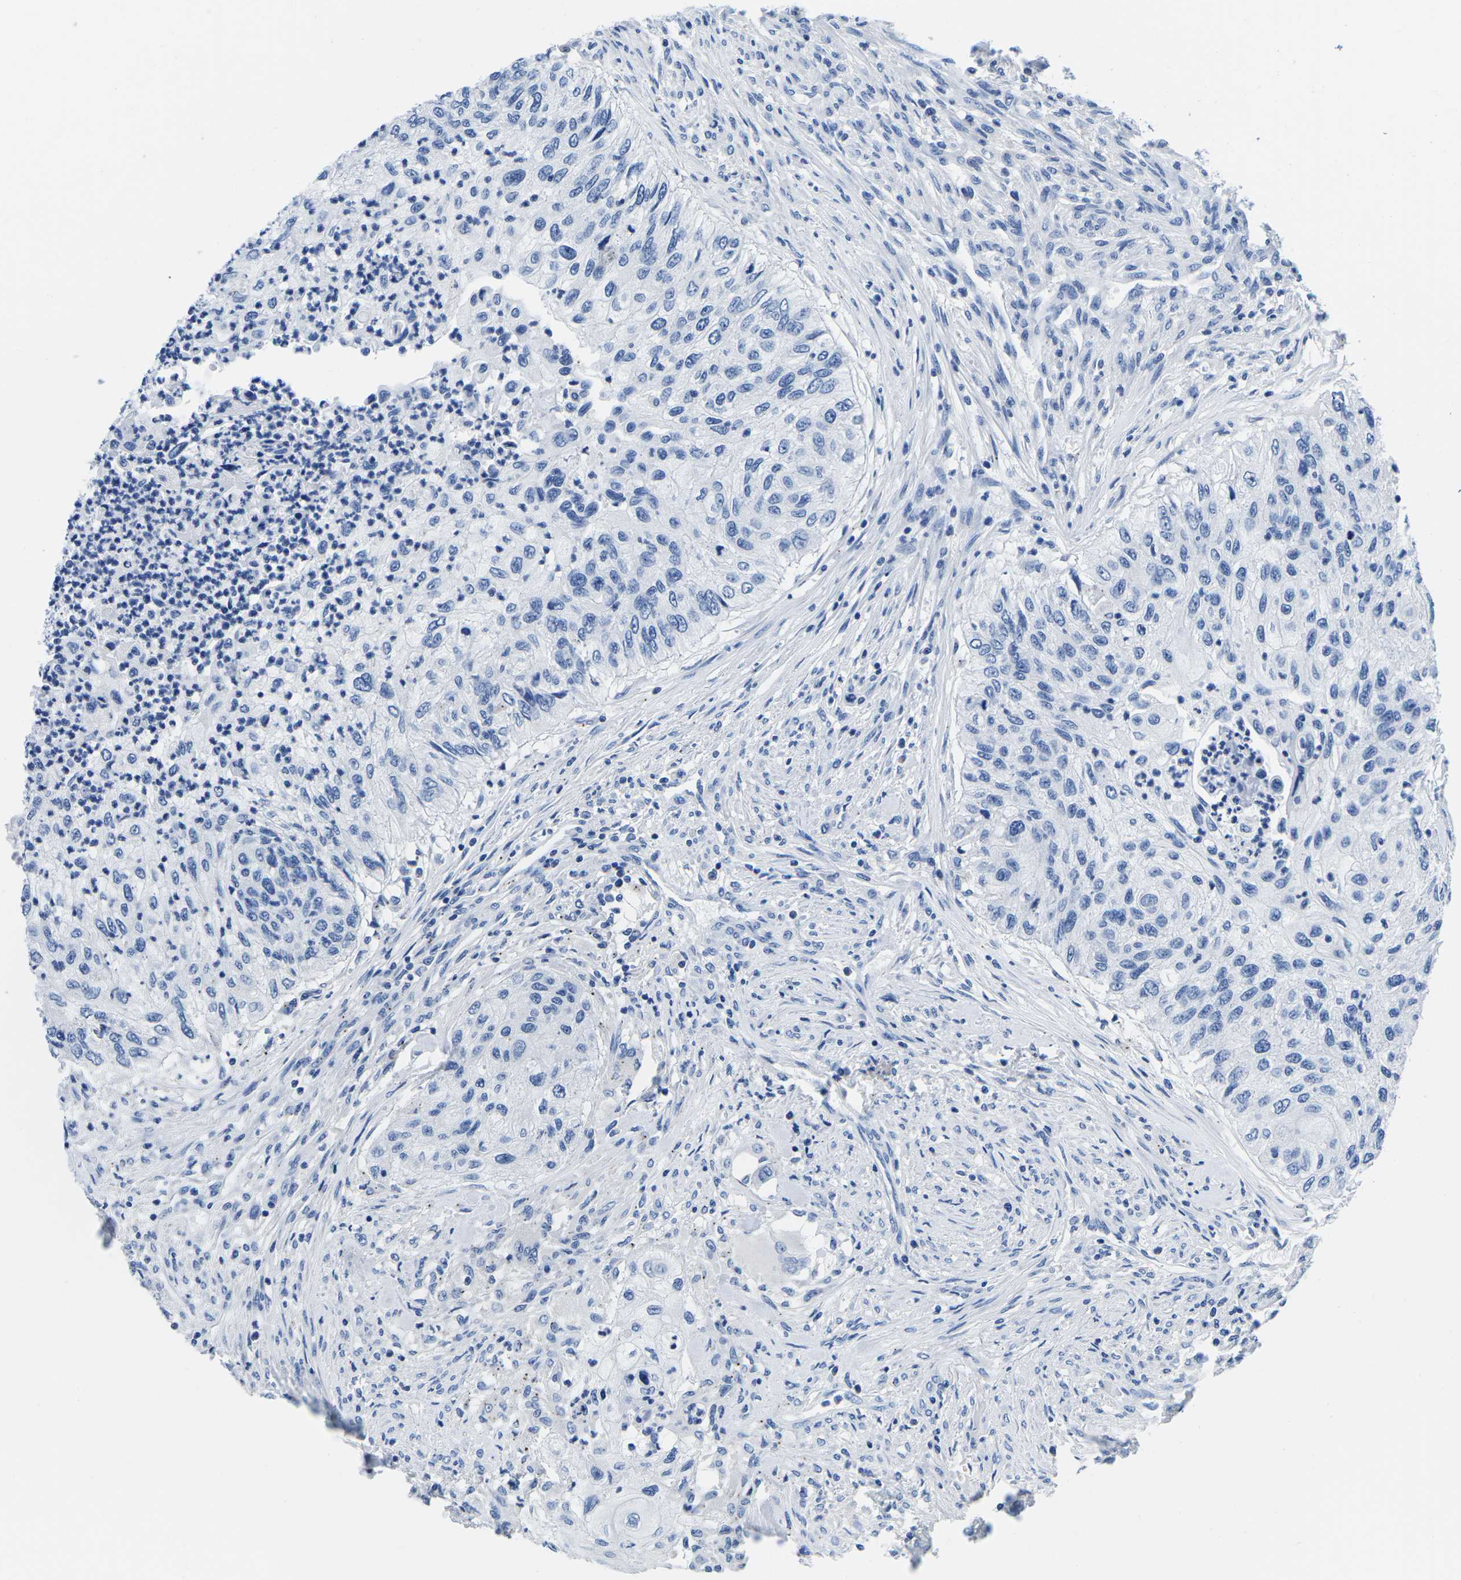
{"staining": {"intensity": "negative", "quantity": "none", "location": "none"}, "tissue": "urothelial cancer", "cell_type": "Tumor cells", "image_type": "cancer", "snomed": [{"axis": "morphology", "description": "Urothelial carcinoma, High grade"}, {"axis": "topography", "description": "Urinary bladder"}], "caption": "Immunohistochemical staining of high-grade urothelial carcinoma shows no significant expression in tumor cells.", "gene": "CYP1A2", "patient": {"sex": "female", "age": 60}}